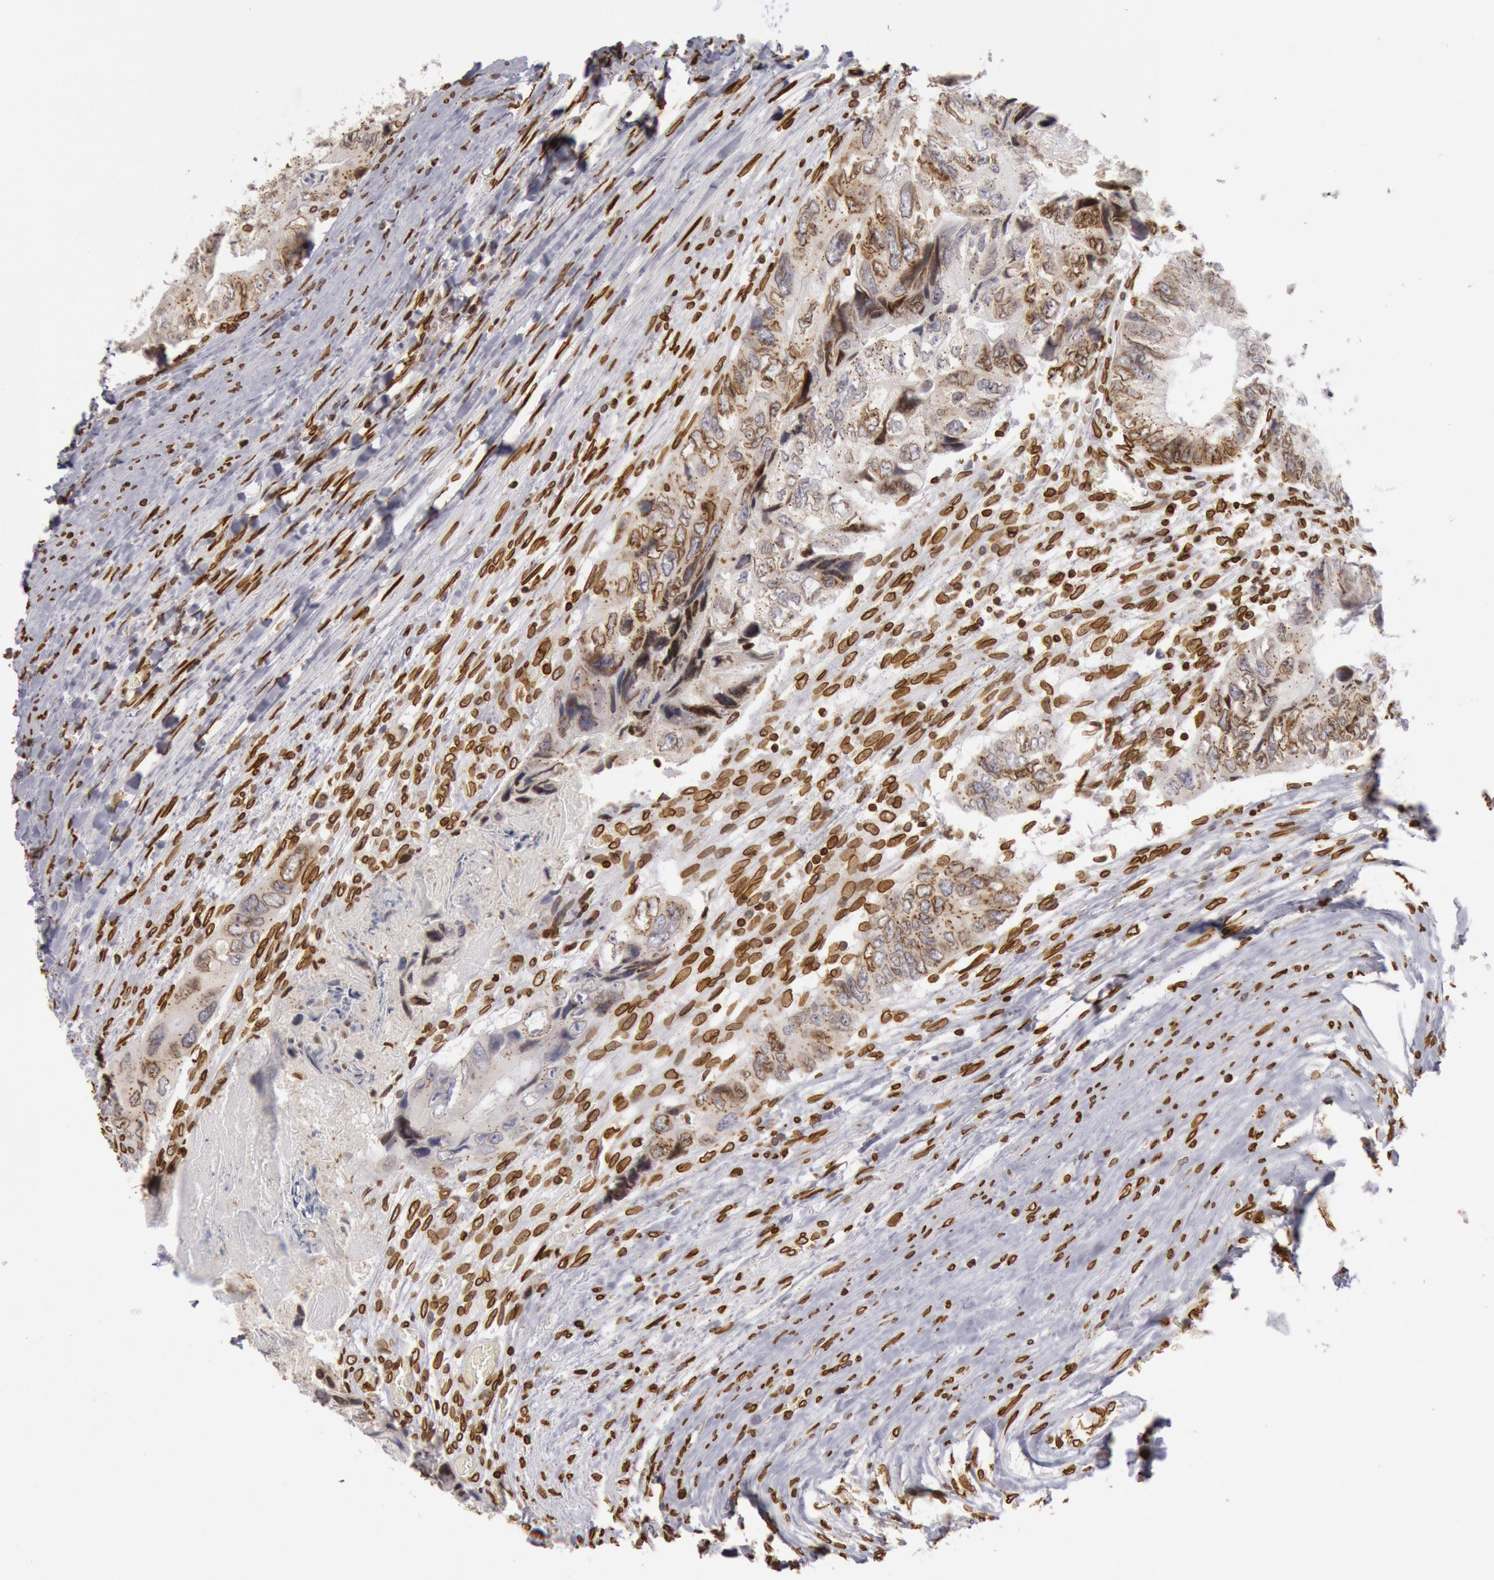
{"staining": {"intensity": "moderate", "quantity": "25%-75%", "location": "nuclear"}, "tissue": "colorectal cancer", "cell_type": "Tumor cells", "image_type": "cancer", "snomed": [{"axis": "morphology", "description": "Adenocarcinoma, NOS"}, {"axis": "topography", "description": "Rectum"}], "caption": "The micrograph shows staining of colorectal cancer (adenocarcinoma), revealing moderate nuclear protein positivity (brown color) within tumor cells.", "gene": "SUN2", "patient": {"sex": "female", "age": 82}}